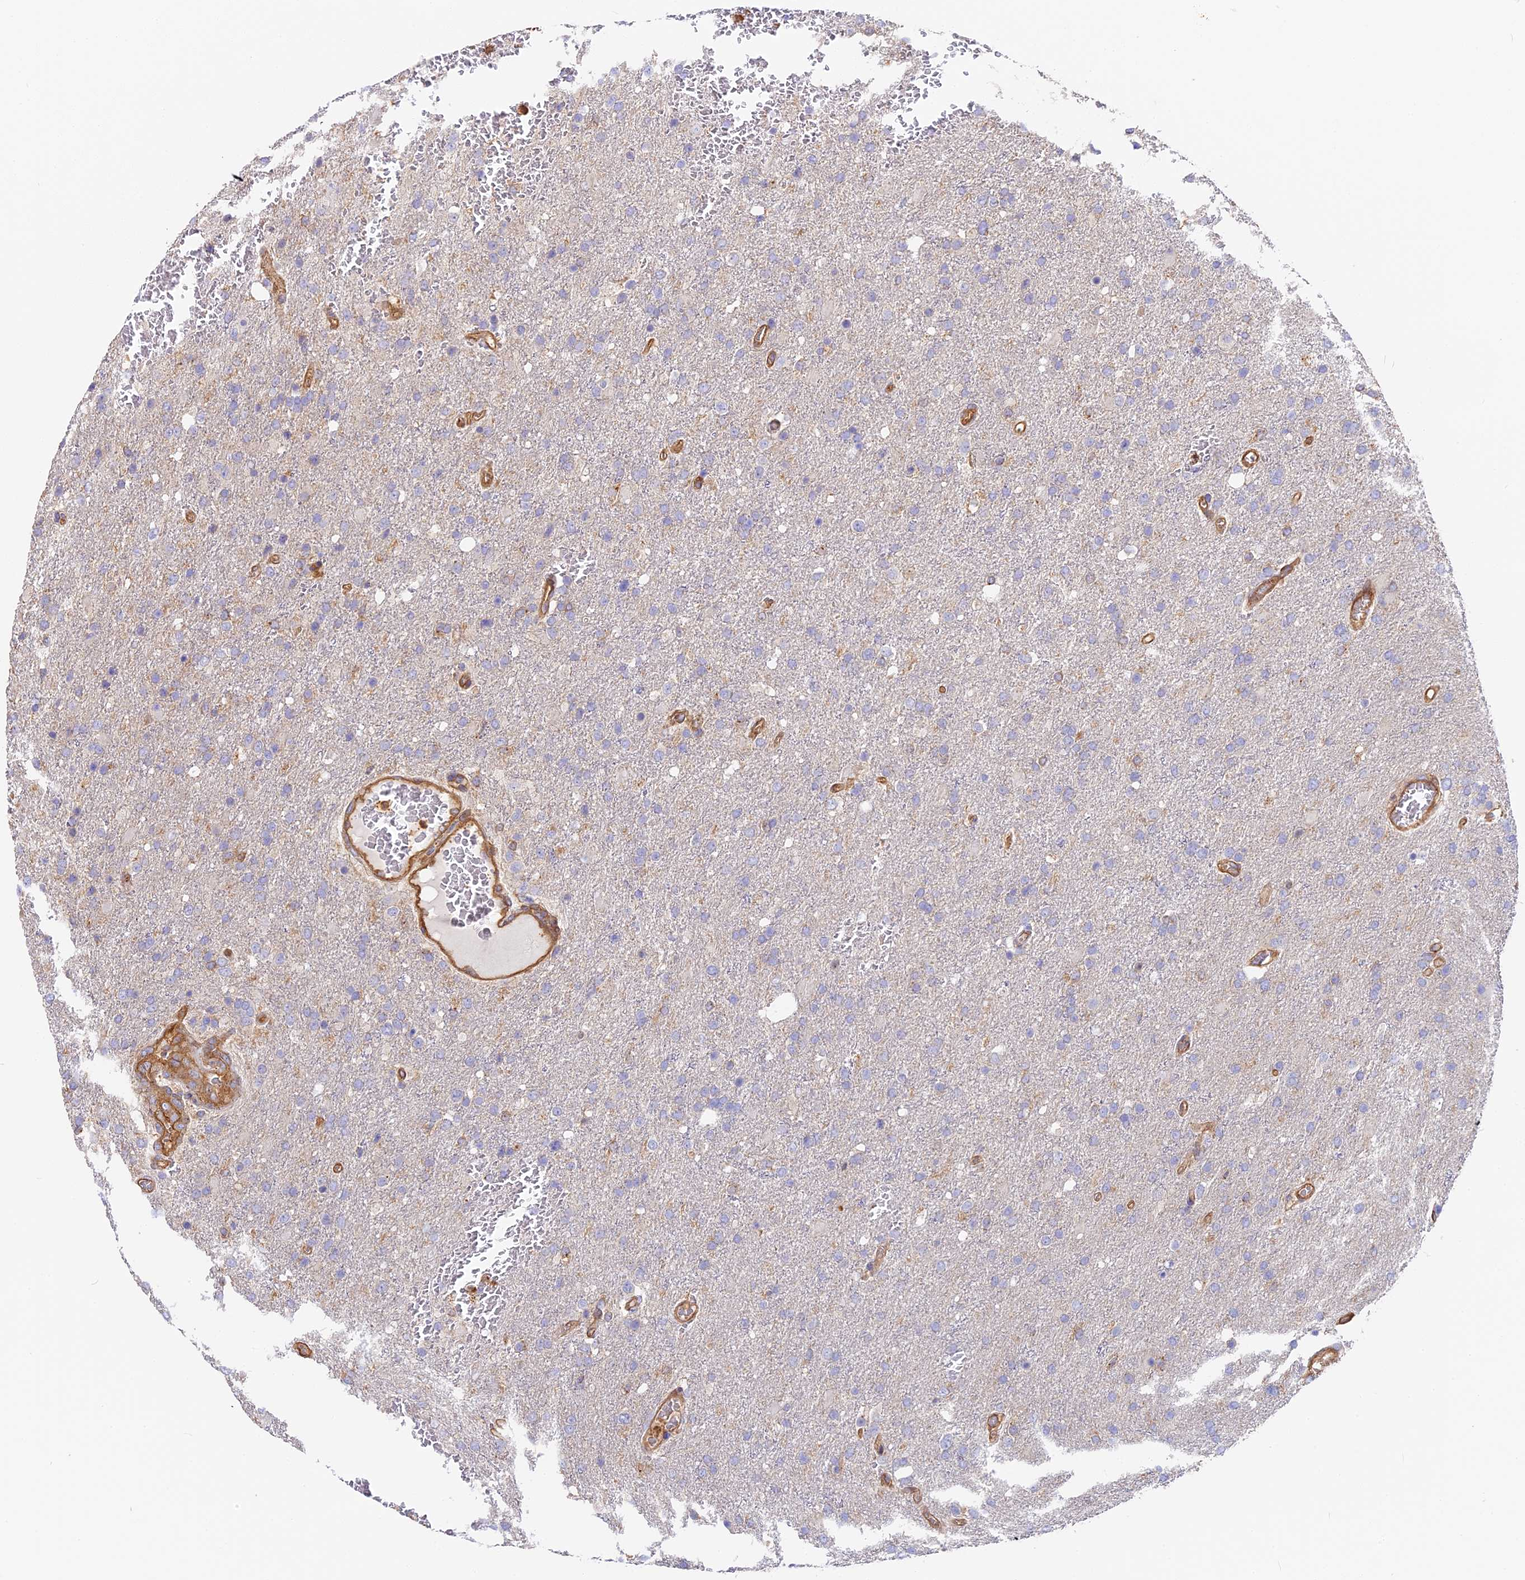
{"staining": {"intensity": "negative", "quantity": "none", "location": "none"}, "tissue": "glioma", "cell_type": "Tumor cells", "image_type": "cancer", "snomed": [{"axis": "morphology", "description": "Glioma, malignant, High grade"}, {"axis": "topography", "description": "Brain"}], "caption": "Immunohistochemical staining of malignant glioma (high-grade) reveals no significant expression in tumor cells. (DAB (3,3'-diaminobenzidine) immunohistochemistry (IHC) with hematoxylin counter stain).", "gene": "VPS18", "patient": {"sex": "female", "age": 74}}